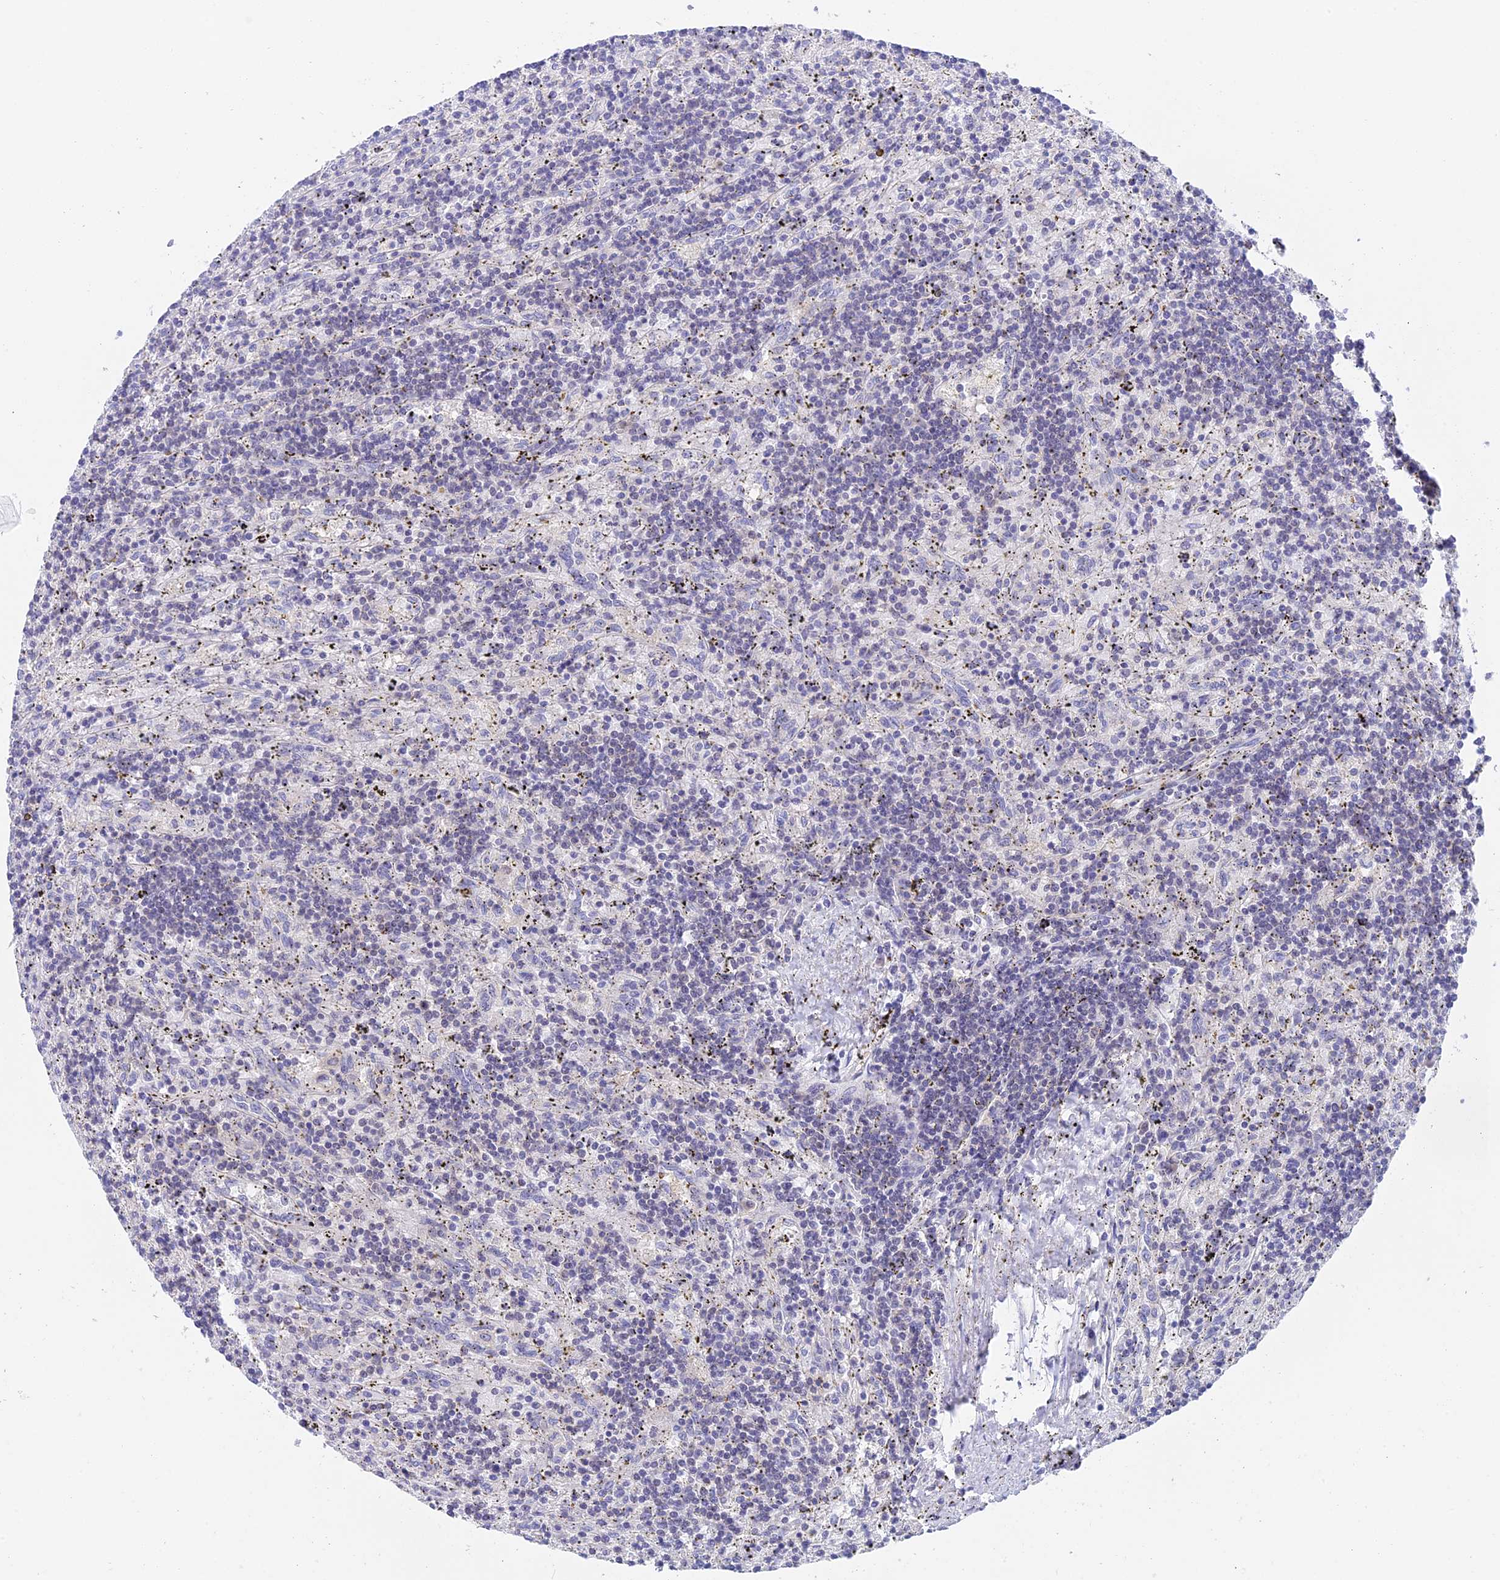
{"staining": {"intensity": "negative", "quantity": "none", "location": "none"}, "tissue": "lymphoma", "cell_type": "Tumor cells", "image_type": "cancer", "snomed": [{"axis": "morphology", "description": "Malignant lymphoma, non-Hodgkin's type, Low grade"}, {"axis": "topography", "description": "Spleen"}], "caption": "Immunohistochemistry of human malignant lymphoma, non-Hodgkin's type (low-grade) displays no positivity in tumor cells.", "gene": "STUB1", "patient": {"sex": "male", "age": 76}}